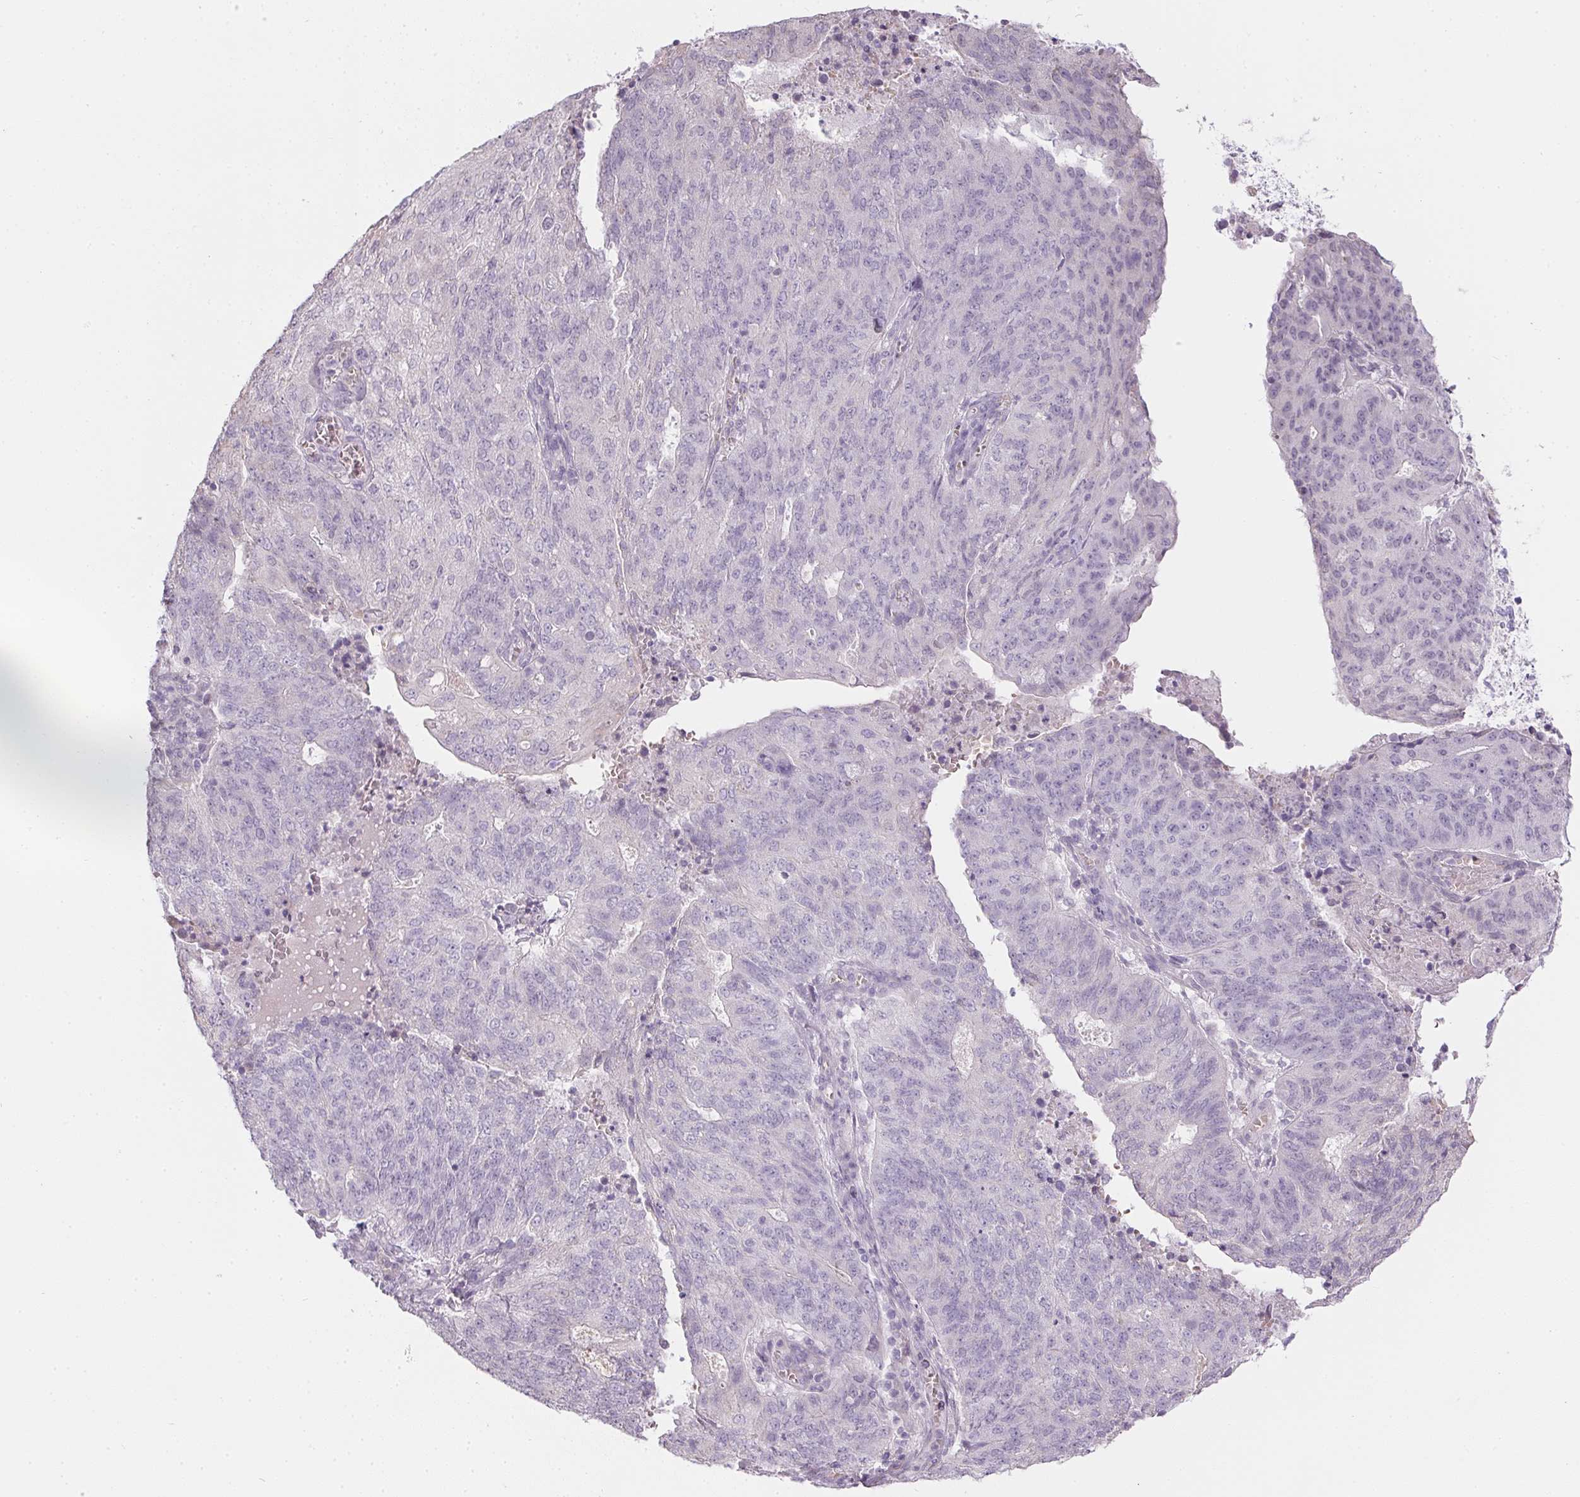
{"staining": {"intensity": "negative", "quantity": "none", "location": "none"}, "tissue": "endometrial cancer", "cell_type": "Tumor cells", "image_type": "cancer", "snomed": [{"axis": "morphology", "description": "Adenocarcinoma, NOS"}, {"axis": "topography", "description": "Endometrium"}], "caption": "A histopathology image of endometrial cancer (adenocarcinoma) stained for a protein demonstrates no brown staining in tumor cells. (DAB (3,3'-diaminobenzidine) IHC visualized using brightfield microscopy, high magnification).", "gene": "CTCFL", "patient": {"sex": "female", "age": 82}}